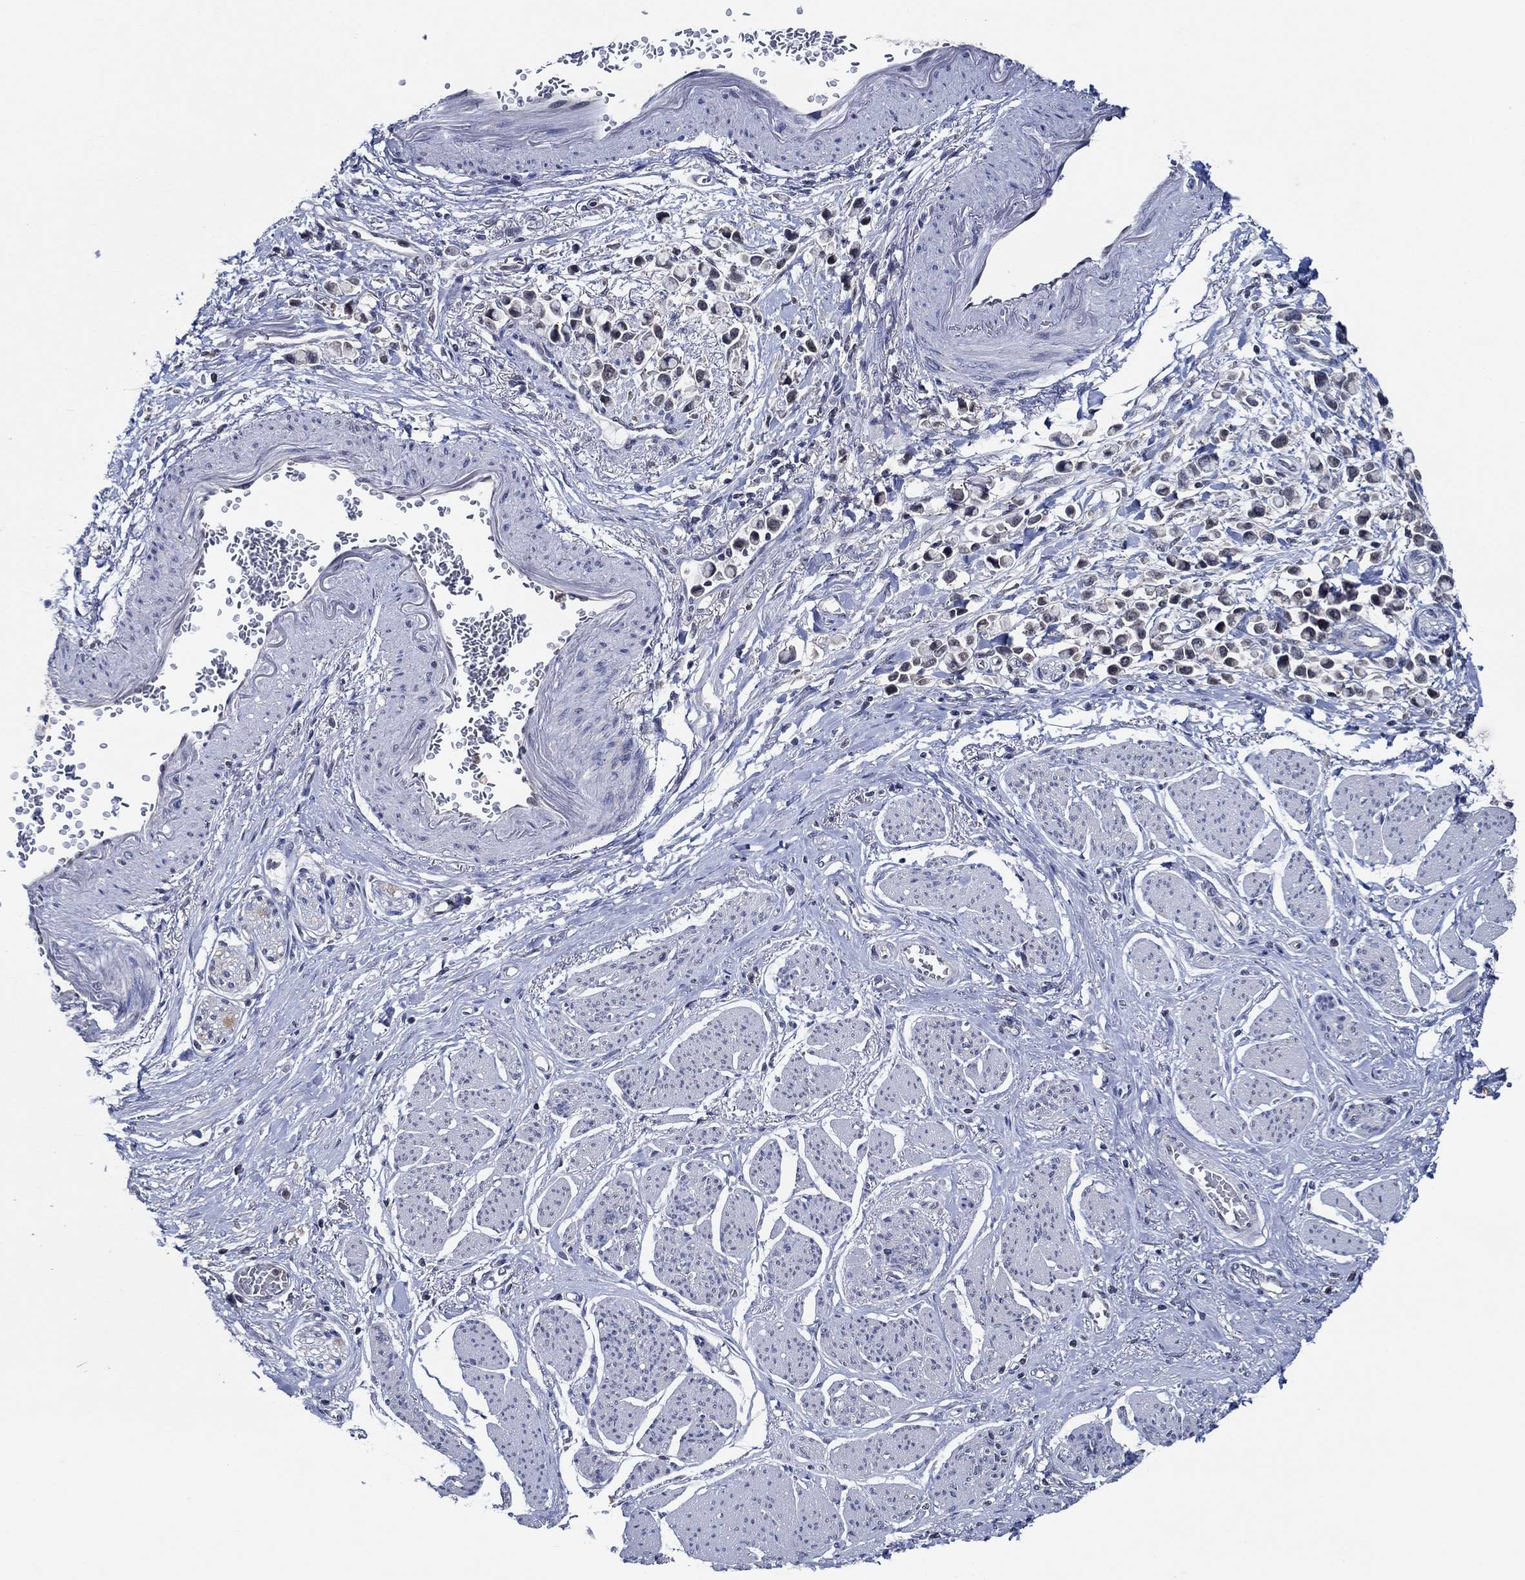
{"staining": {"intensity": "weak", "quantity": "<25%", "location": "cytoplasmic/membranous"}, "tissue": "stomach cancer", "cell_type": "Tumor cells", "image_type": "cancer", "snomed": [{"axis": "morphology", "description": "Adenocarcinoma, NOS"}, {"axis": "topography", "description": "Stomach"}], "caption": "DAB (3,3'-diaminobenzidine) immunohistochemical staining of human stomach adenocarcinoma exhibits no significant positivity in tumor cells.", "gene": "DACT1", "patient": {"sex": "female", "age": 81}}